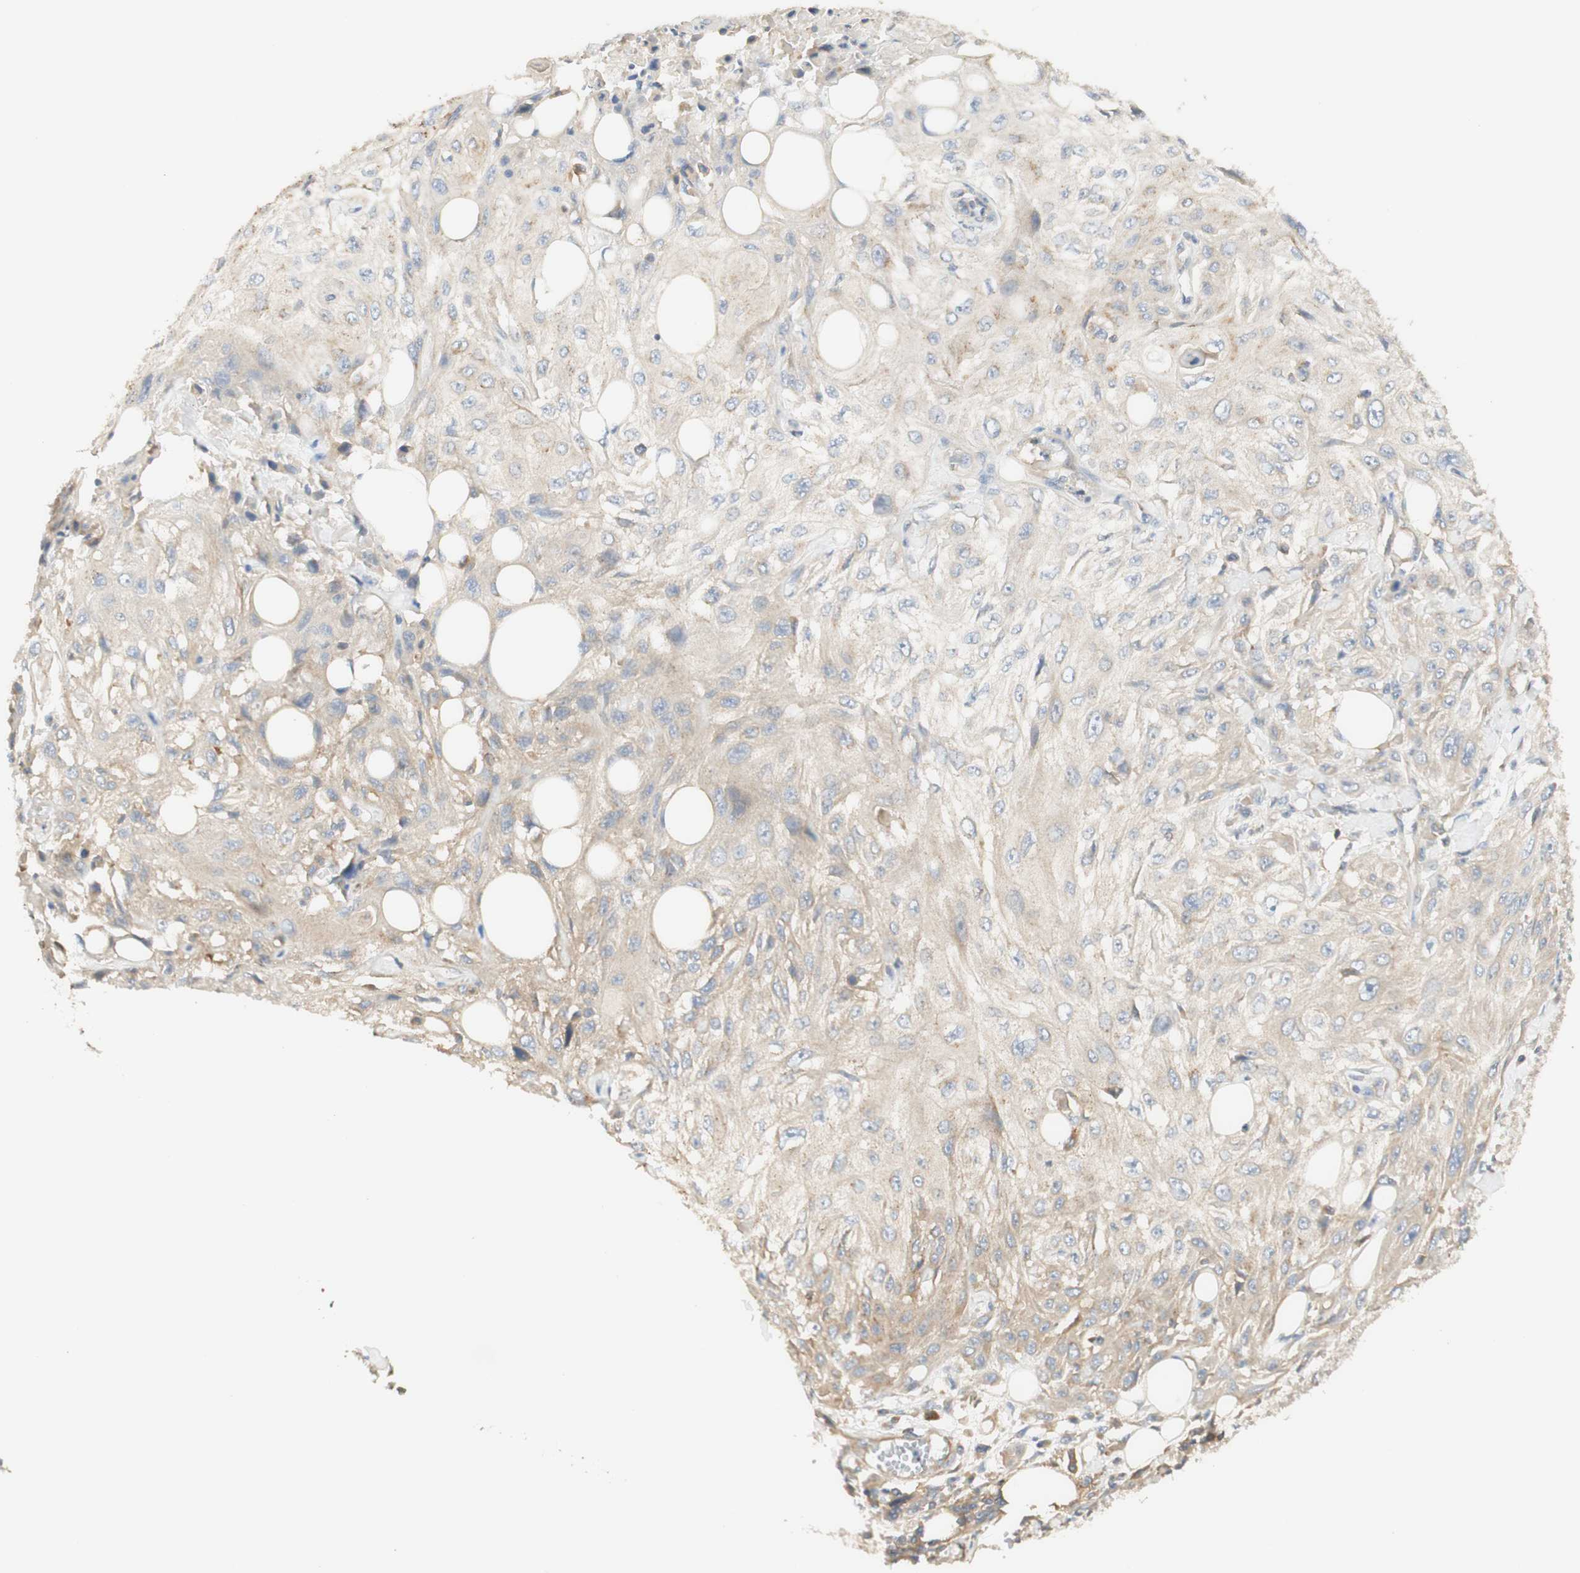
{"staining": {"intensity": "weak", "quantity": ">75%", "location": "cytoplasmic/membranous"}, "tissue": "skin cancer", "cell_type": "Tumor cells", "image_type": "cancer", "snomed": [{"axis": "morphology", "description": "Squamous cell carcinoma, NOS"}, {"axis": "topography", "description": "Skin"}], "caption": "An immunohistochemistry (IHC) micrograph of tumor tissue is shown. Protein staining in brown shows weak cytoplasmic/membranous positivity in squamous cell carcinoma (skin) within tumor cells.", "gene": "IKBKG", "patient": {"sex": "male", "age": 75}}